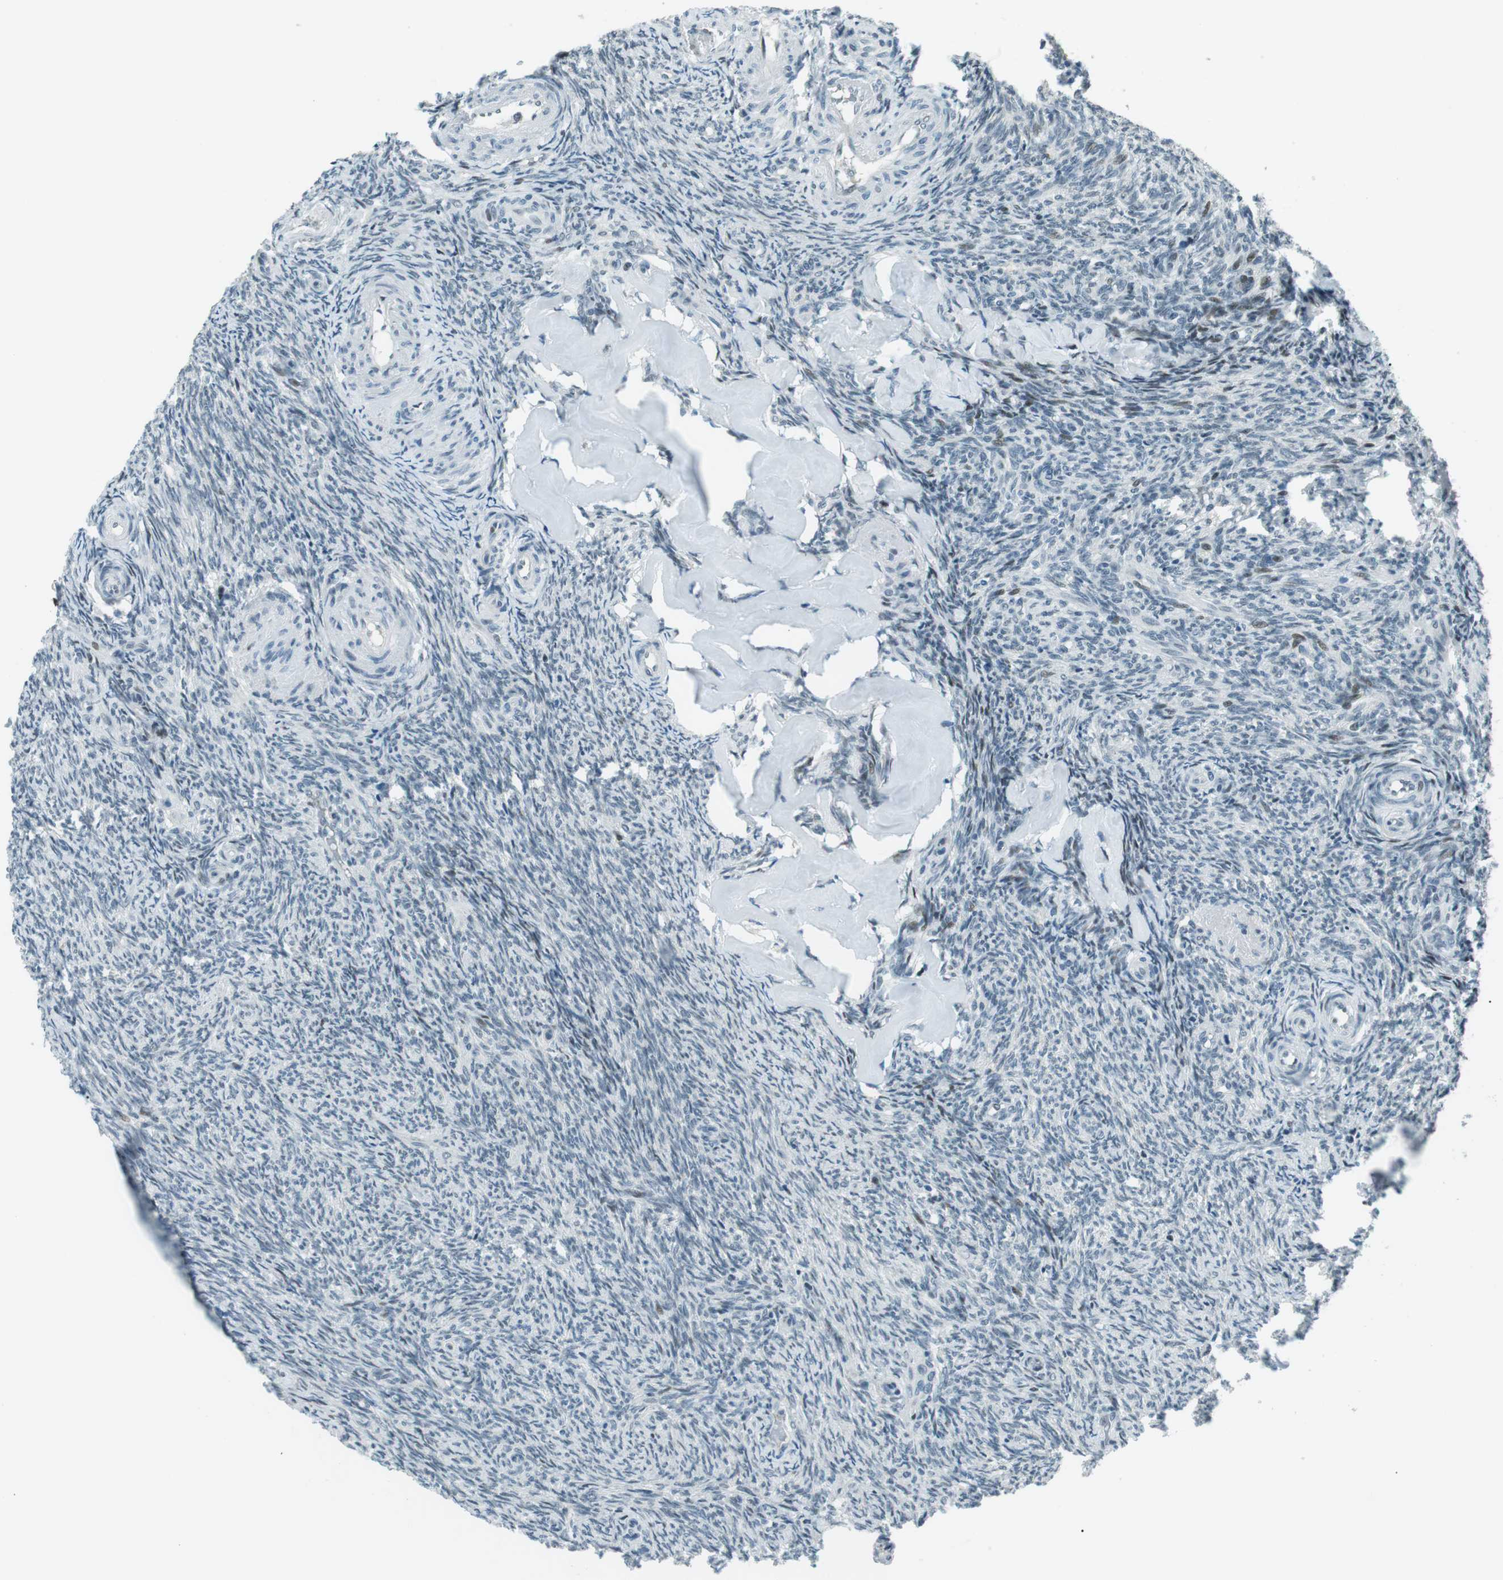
{"staining": {"intensity": "moderate", "quantity": ">75%", "location": "cytoplasmic/membranous"}, "tissue": "ovary", "cell_type": "Follicle cells", "image_type": "normal", "snomed": [{"axis": "morphology", "description": "Normal tissue, NOS"}, {"axis": "topography", "description": "Ovary"}], "caption": "Immunohistochemistry (IHC) photomicrograph of benign ovary stained for a protein (brown), which displays medium levels of moderate cytoplasmic/membranous staining in about >75% of follicle cells.", "gene": "PJA1", "patient": {"sex": "female", "age": 41}}